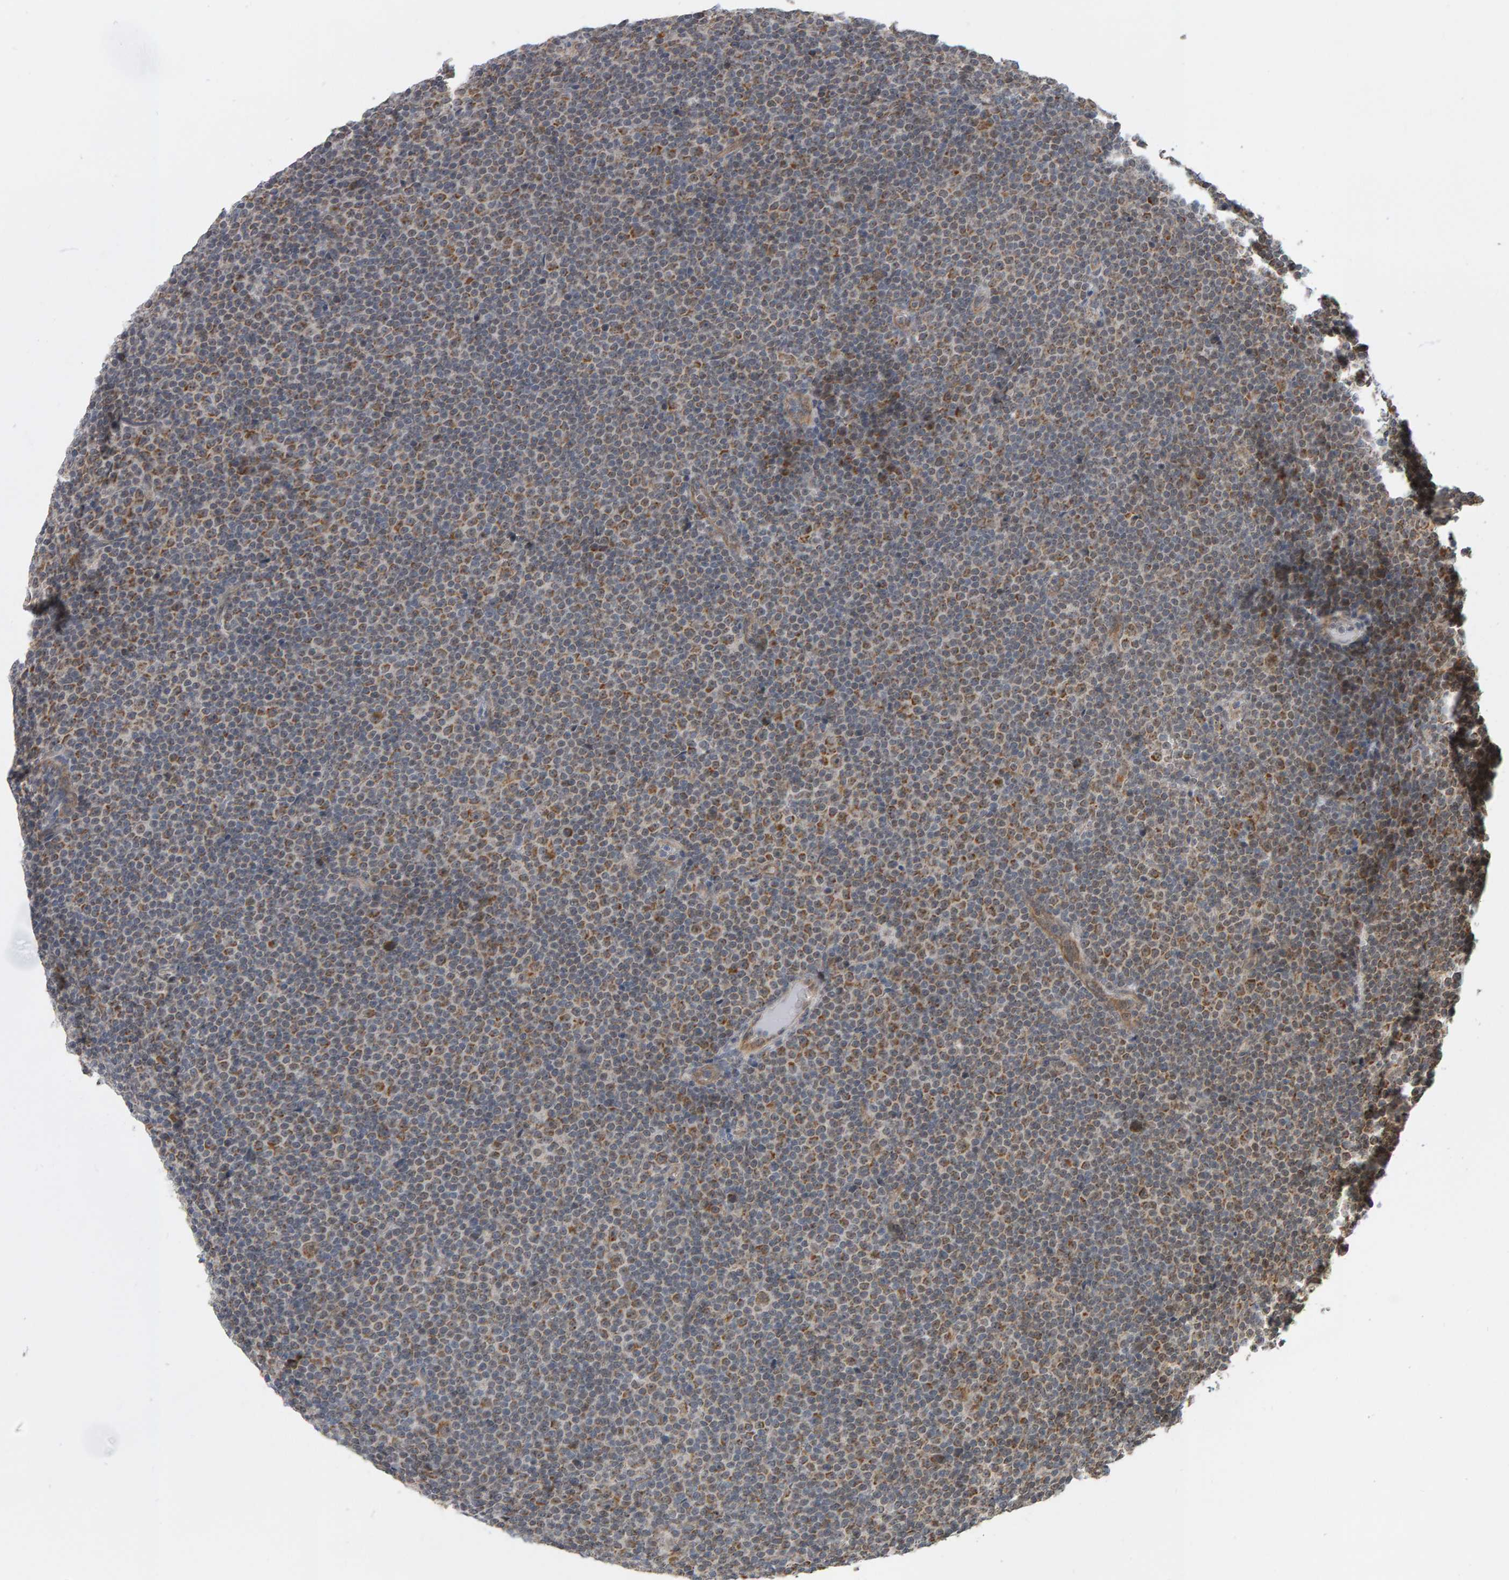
{"staining": {"intensity": "moderate", "quantity": ">75%", "location": "cytoplasmic/membranous"}, "tissue": "lymphoma", "cell_type": "Tumor cells", "image_type": "cancer", "snomed": [{"axis": "morphology", "description": "Malignant lymphoma, non-Hodgkin's type, Low grade"}, {"axis": "topography", "description": "Lymph node"}], "caption": "A brown stain shows moderate cytoplasmic/membranous staining of a protein in lymphoma tumor cells.", "gene": "DAP3", "patient": {"sex": "female", "age": 67}}